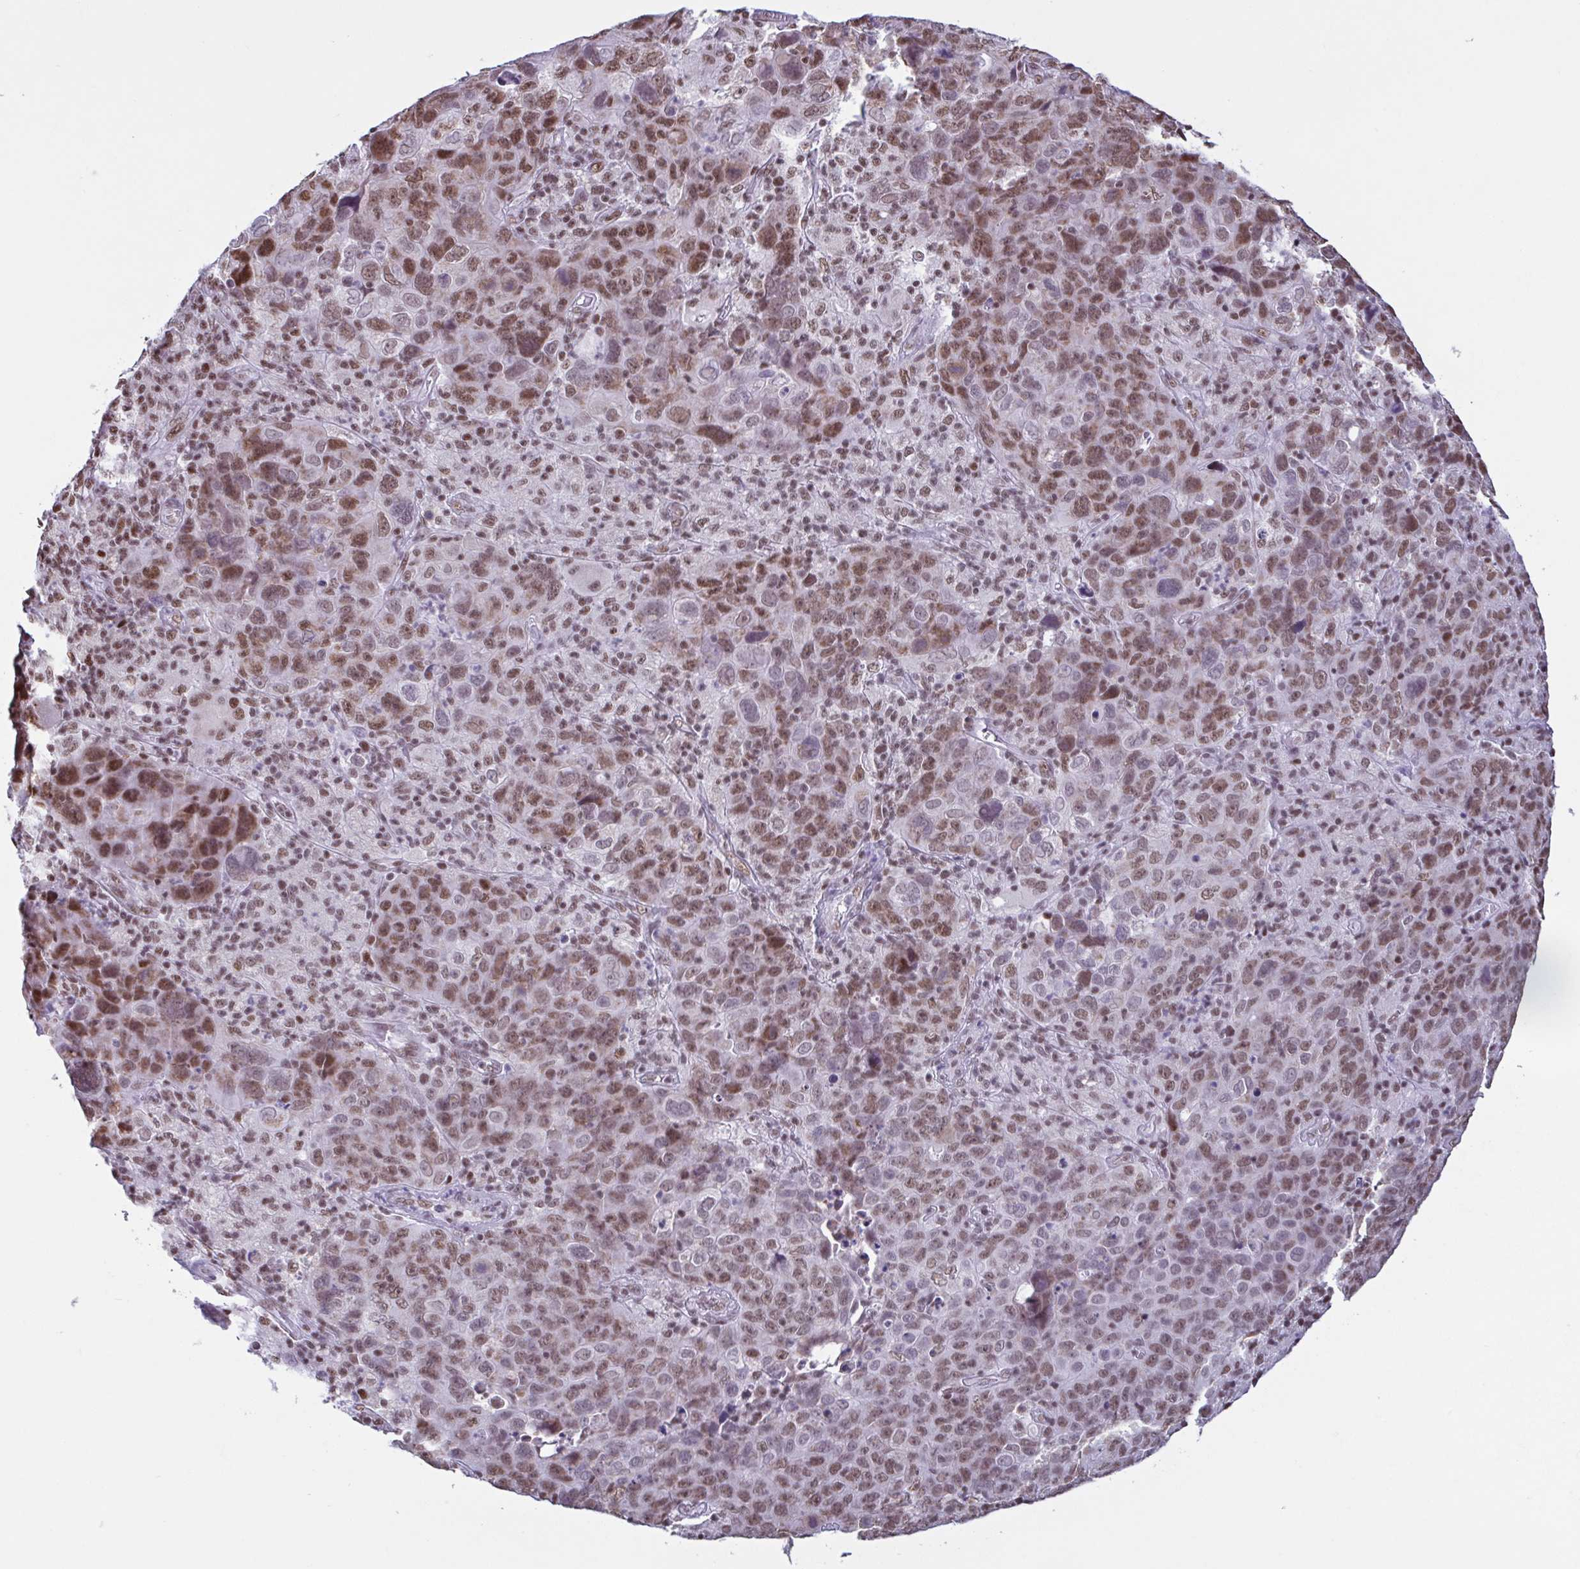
{"staining": {"intensity": "moderate", "quantity": ">75%", "location": "nuclear"}, "tissue": "cervical cancer", "cell_type": "Tumor cells", "image_type": "cancer", "snomed": [{"axis": "morphology", "description": "Squamous cell carcinoma, NOS"}, {"axis": "topography", "description": "Cervix"}], "caption": "Brown immunohistochemical staining in human cervical squamous cell carcinoma shows moderate nuclear expression in about >75% of tumor cells.", "gene": "TIMM21", "patient": {"sex": "female", "age": 44}}